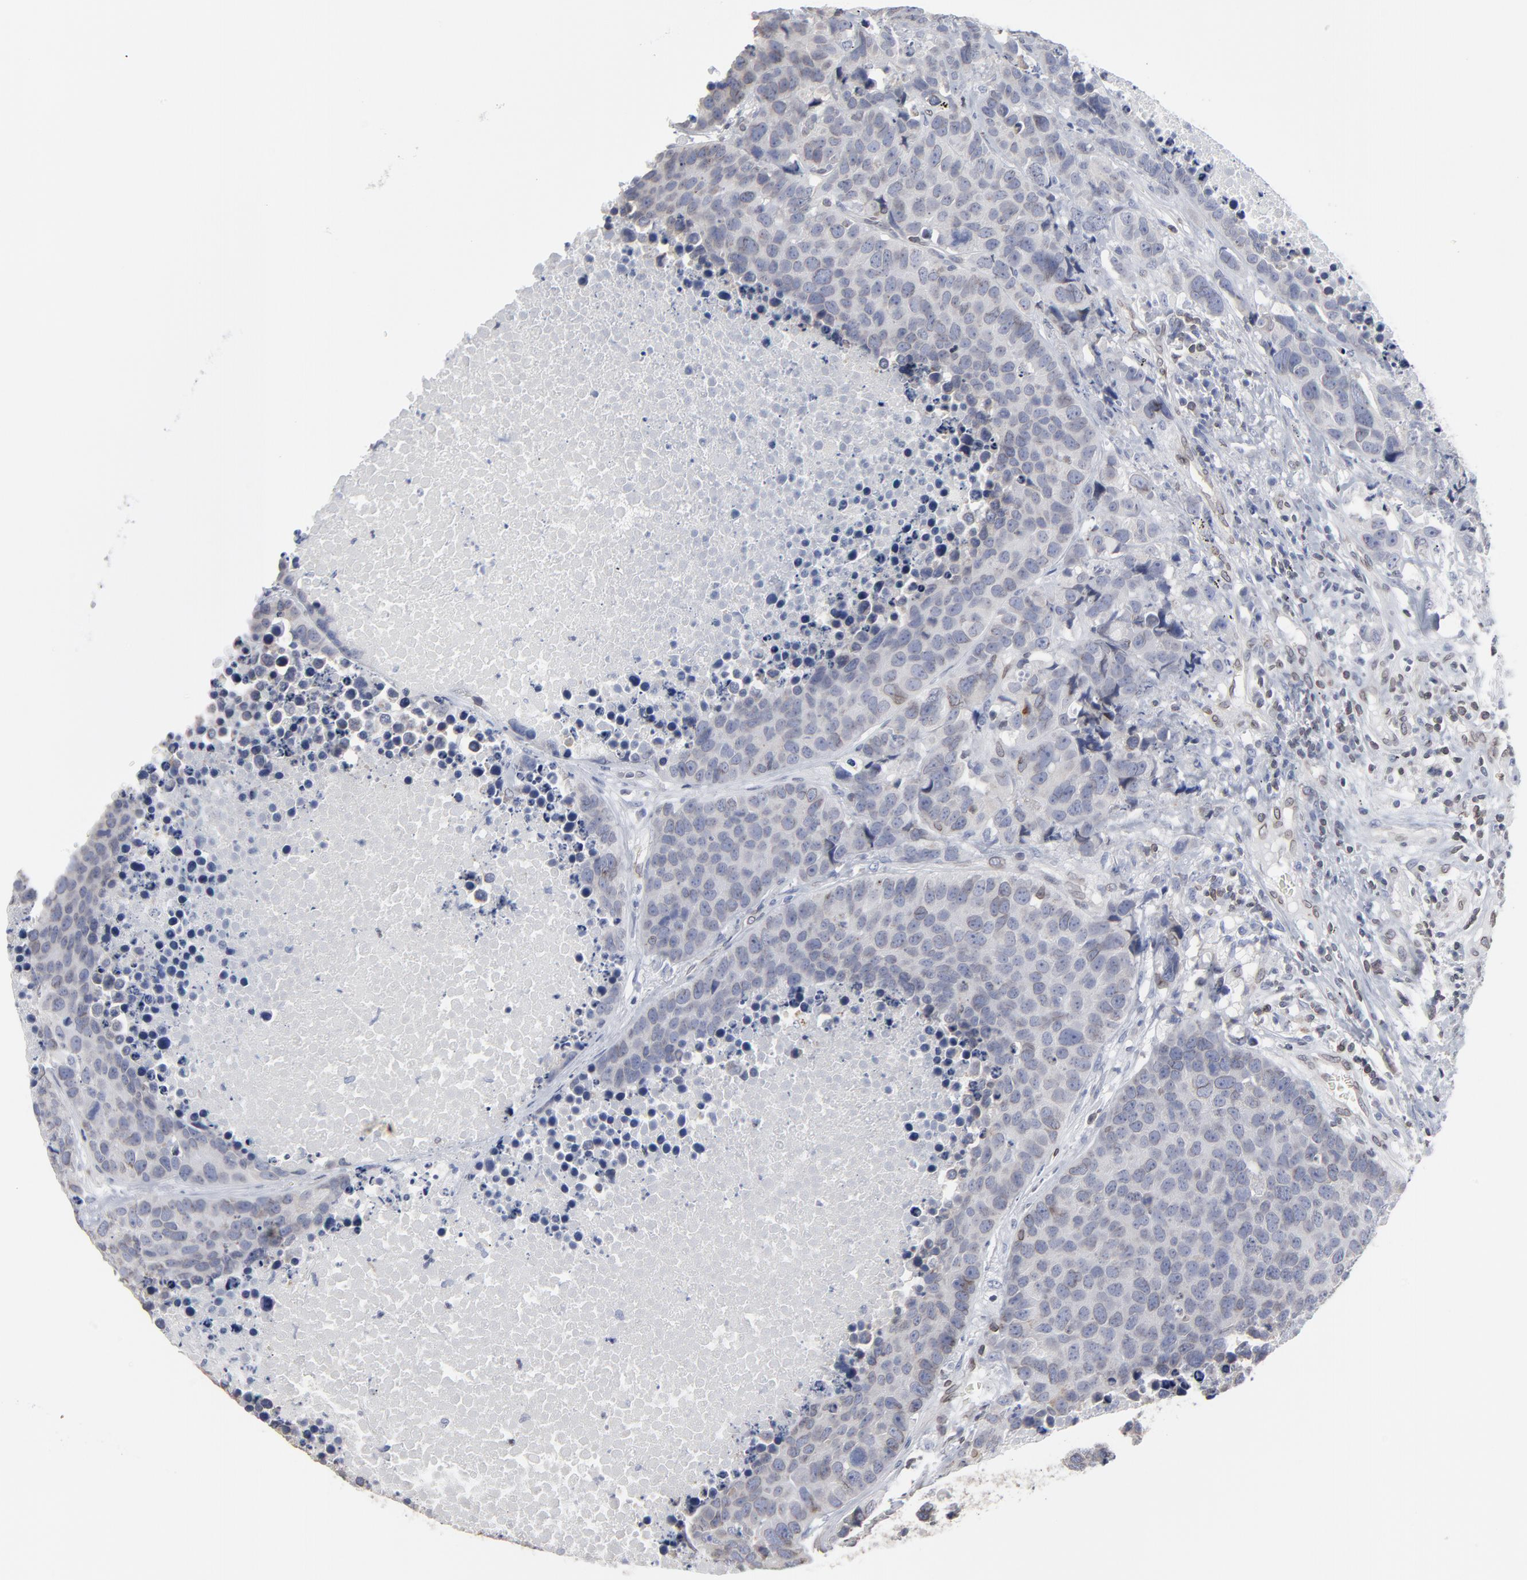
{"staining": {"intensity": "negative", "quantity": "none", "location": "none"}, "tissue": "carcinoid", "cell_type": "Tumor cells", "image_type": "cancer", "snomed": [{"axis": "morphology", "description": "Carcinoid, malignant, NOS"}, {"axis": "topography", "description": "Lung"}], "caption": "High magnification brightfield microscopy of carcinoid stained with DAB (3,3'-diaminobenzidine) (brown) and counterstained with hematoxylin (blue): tumor cells show no significant expression. (DAB (3,3'-diaminobenzidine) IHC visualized using brightfield microscopy, high magnification).", "gene": "SYNE2", "patient": {"sex": "male", "age": 60}}